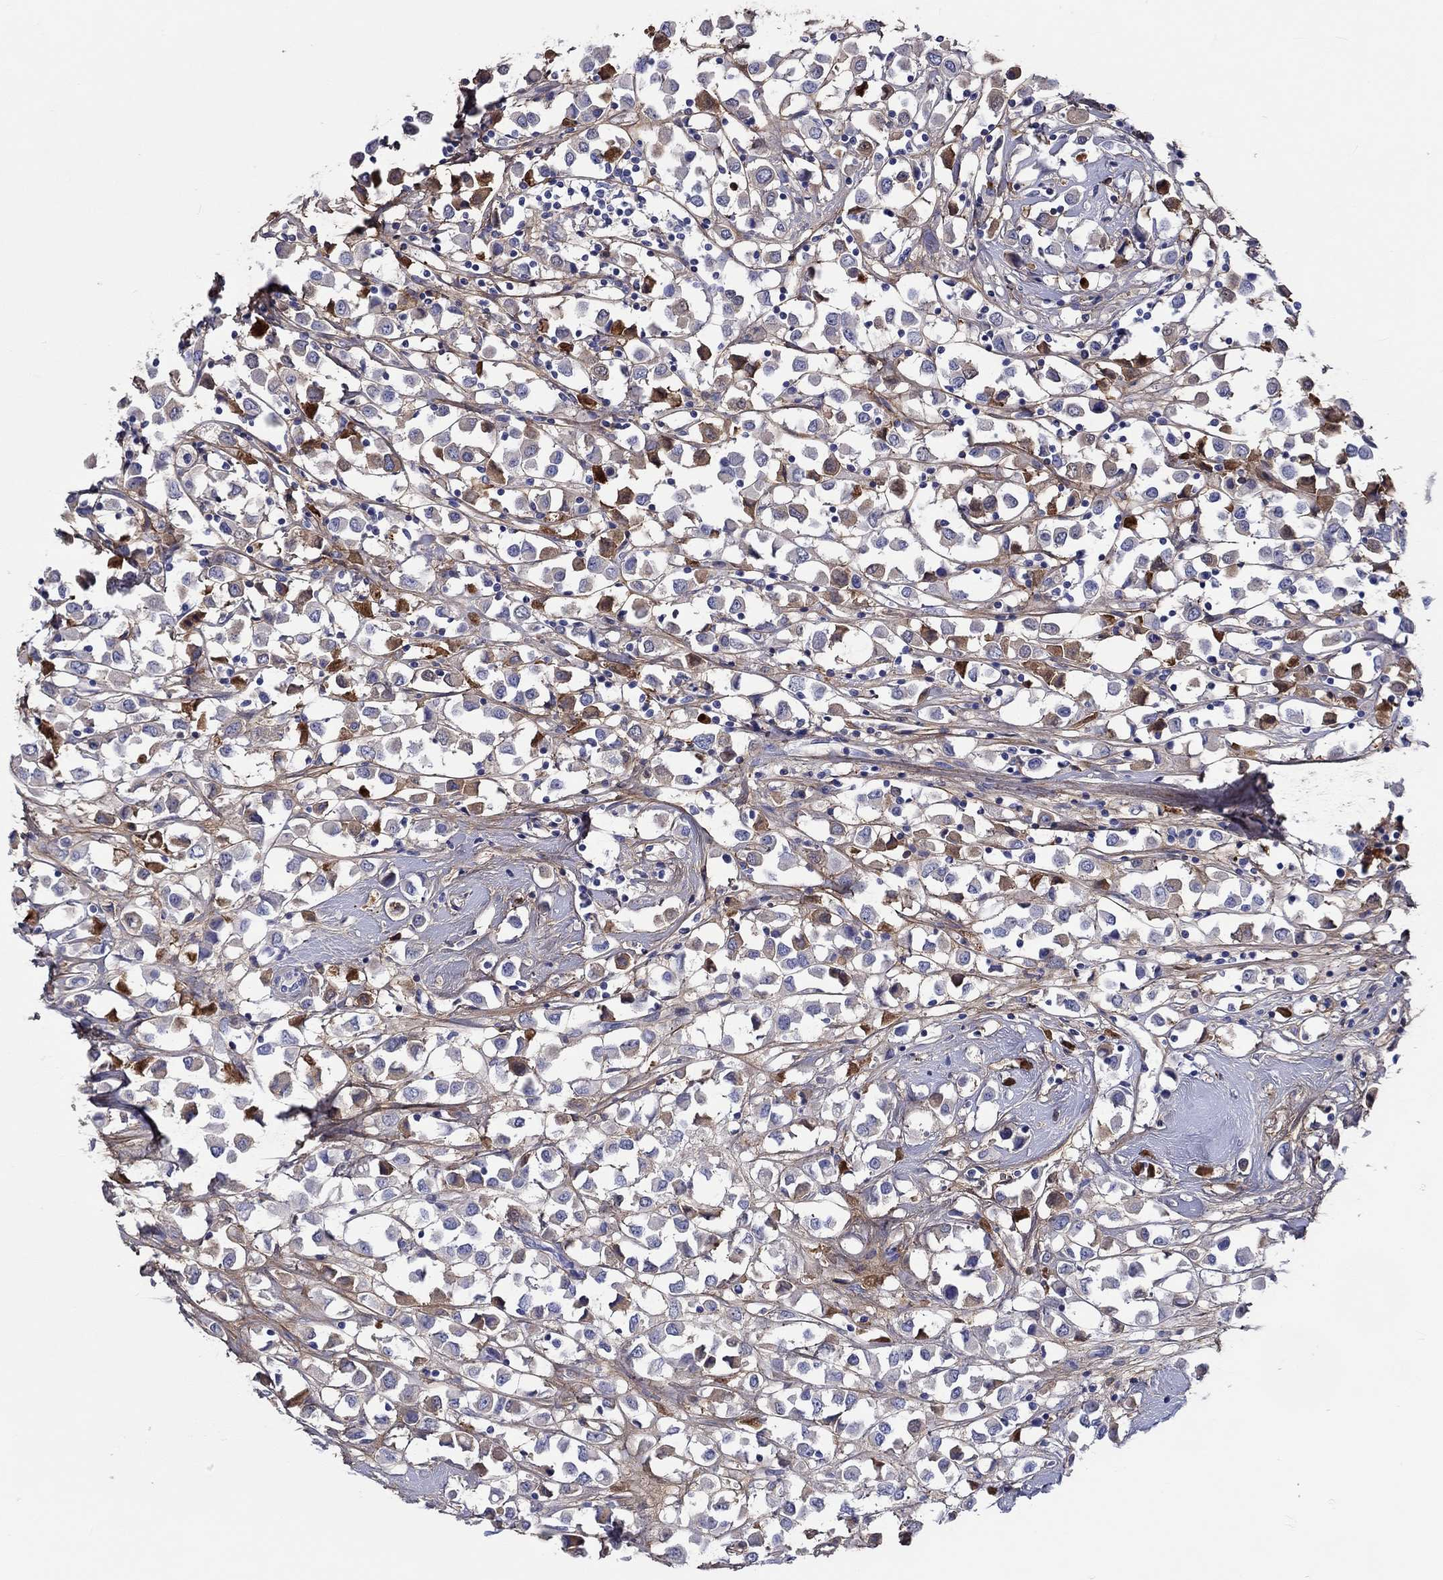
{"staining": {"intensity": "strong", "quantity": "<25%", "location": "cytoplasmic/membranous"}, "tissue": "breast cancer", "cell_type": "Tumor cells", "image_type": "cancer", "snomed": [{"axis": "morphology", "description": "Duct carcinoma"}, {"axis": "topography", "description": "Breast"}], "caption": "Strong cytoplasmic/membranous staining is seen in about <25% of tumor cells in breast cancer (invasive ductal carcinoma).", "gene": "TGFBI", "patient": {"sex": "female", "age": 61}}